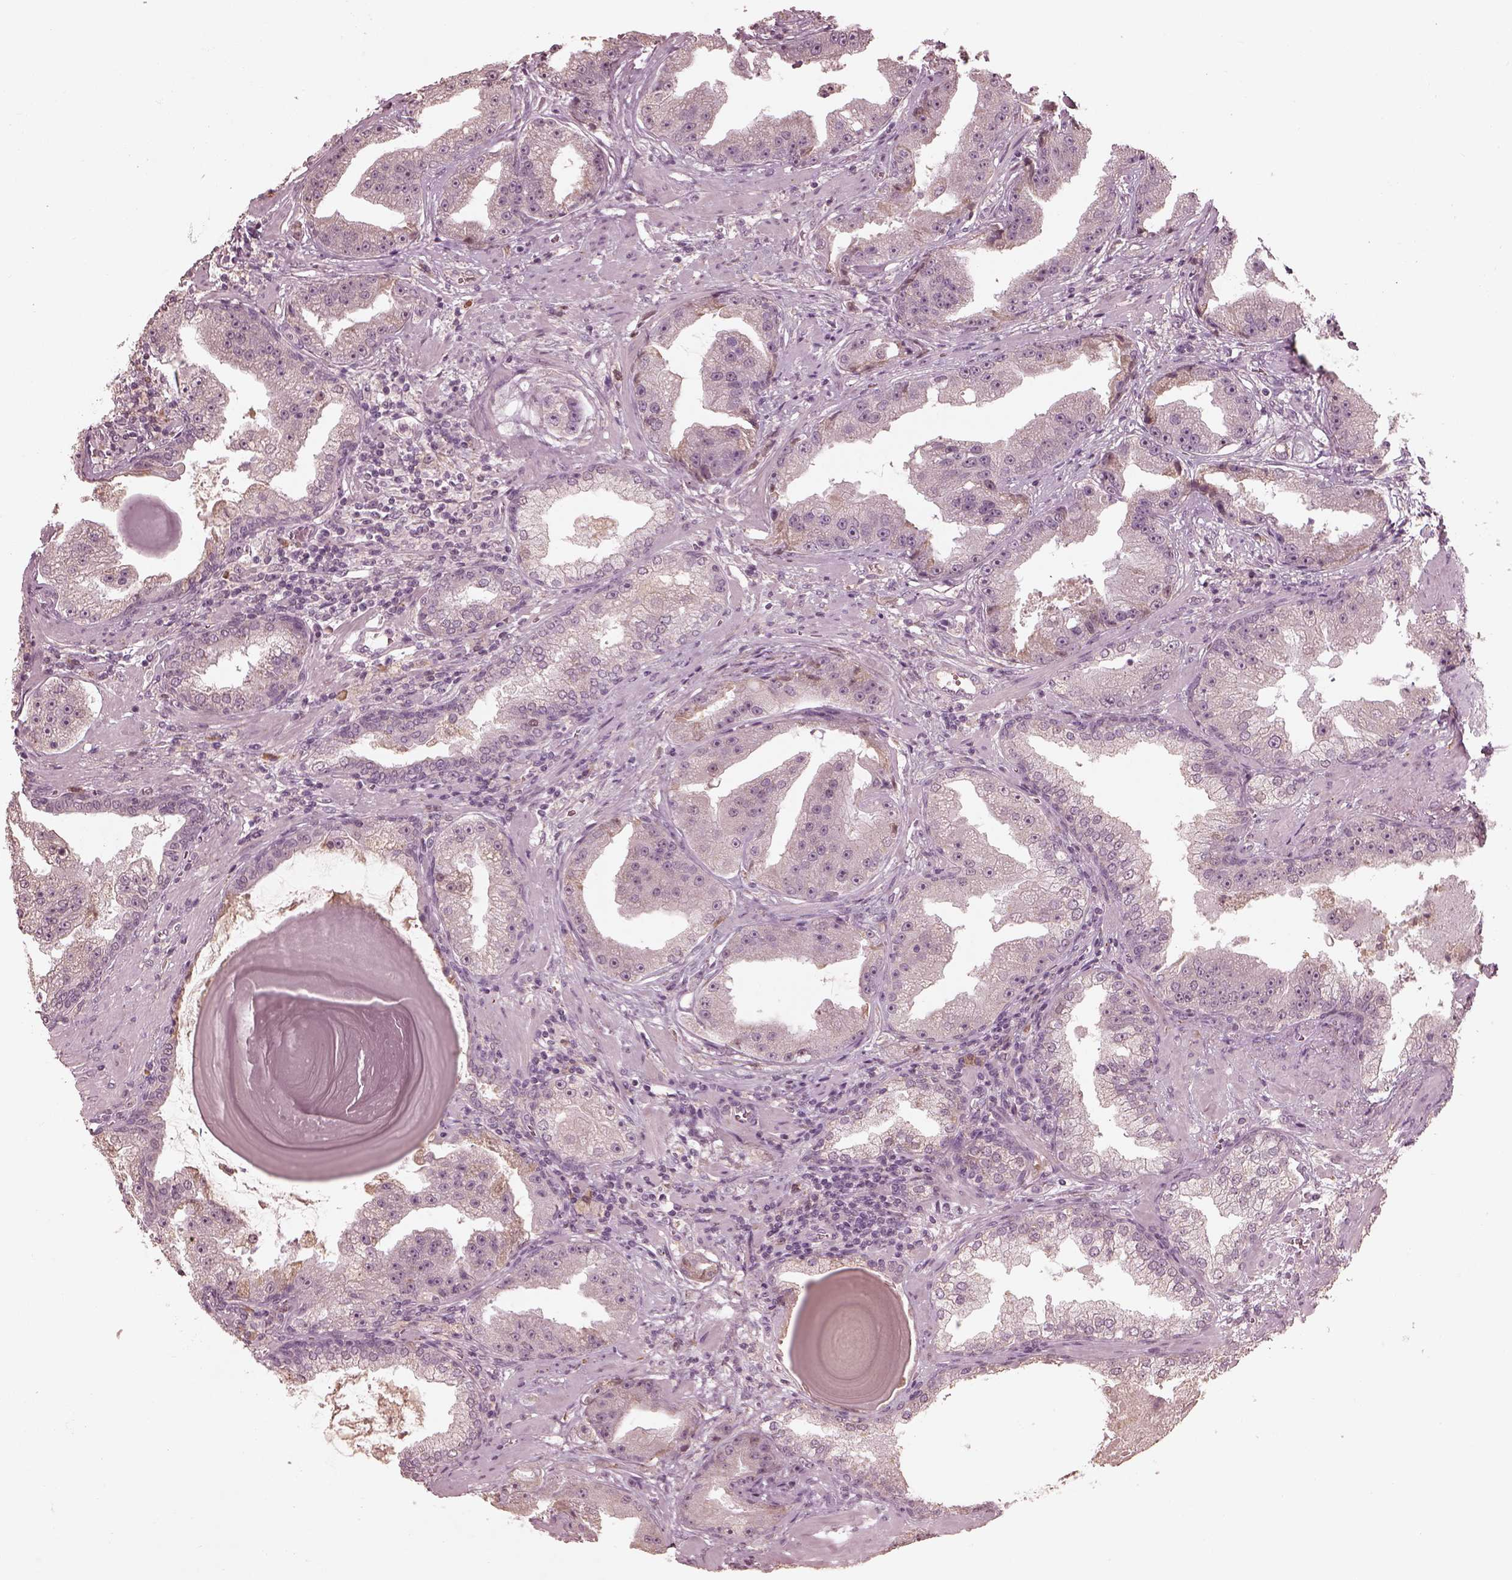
{"staining": {"intensity": "negative", "quantity": "none", "location": "none"}, "tissue": "prostate cancer", "cell_type": "Tumor cells", "image_type": "cancer", "snomed": [{"axis": "morphology", "description": "Adenocarcinoma, Low grade"}, {"axis": "topography", "description": "Prostate"}], "caption": "Immunohistochemistry (IHC) of human prostate adenocarcinoma (low-grade) displays no staining in tumor cells.", "gene": "CALR3", "patient": {"sex": "male", "age": 62}}